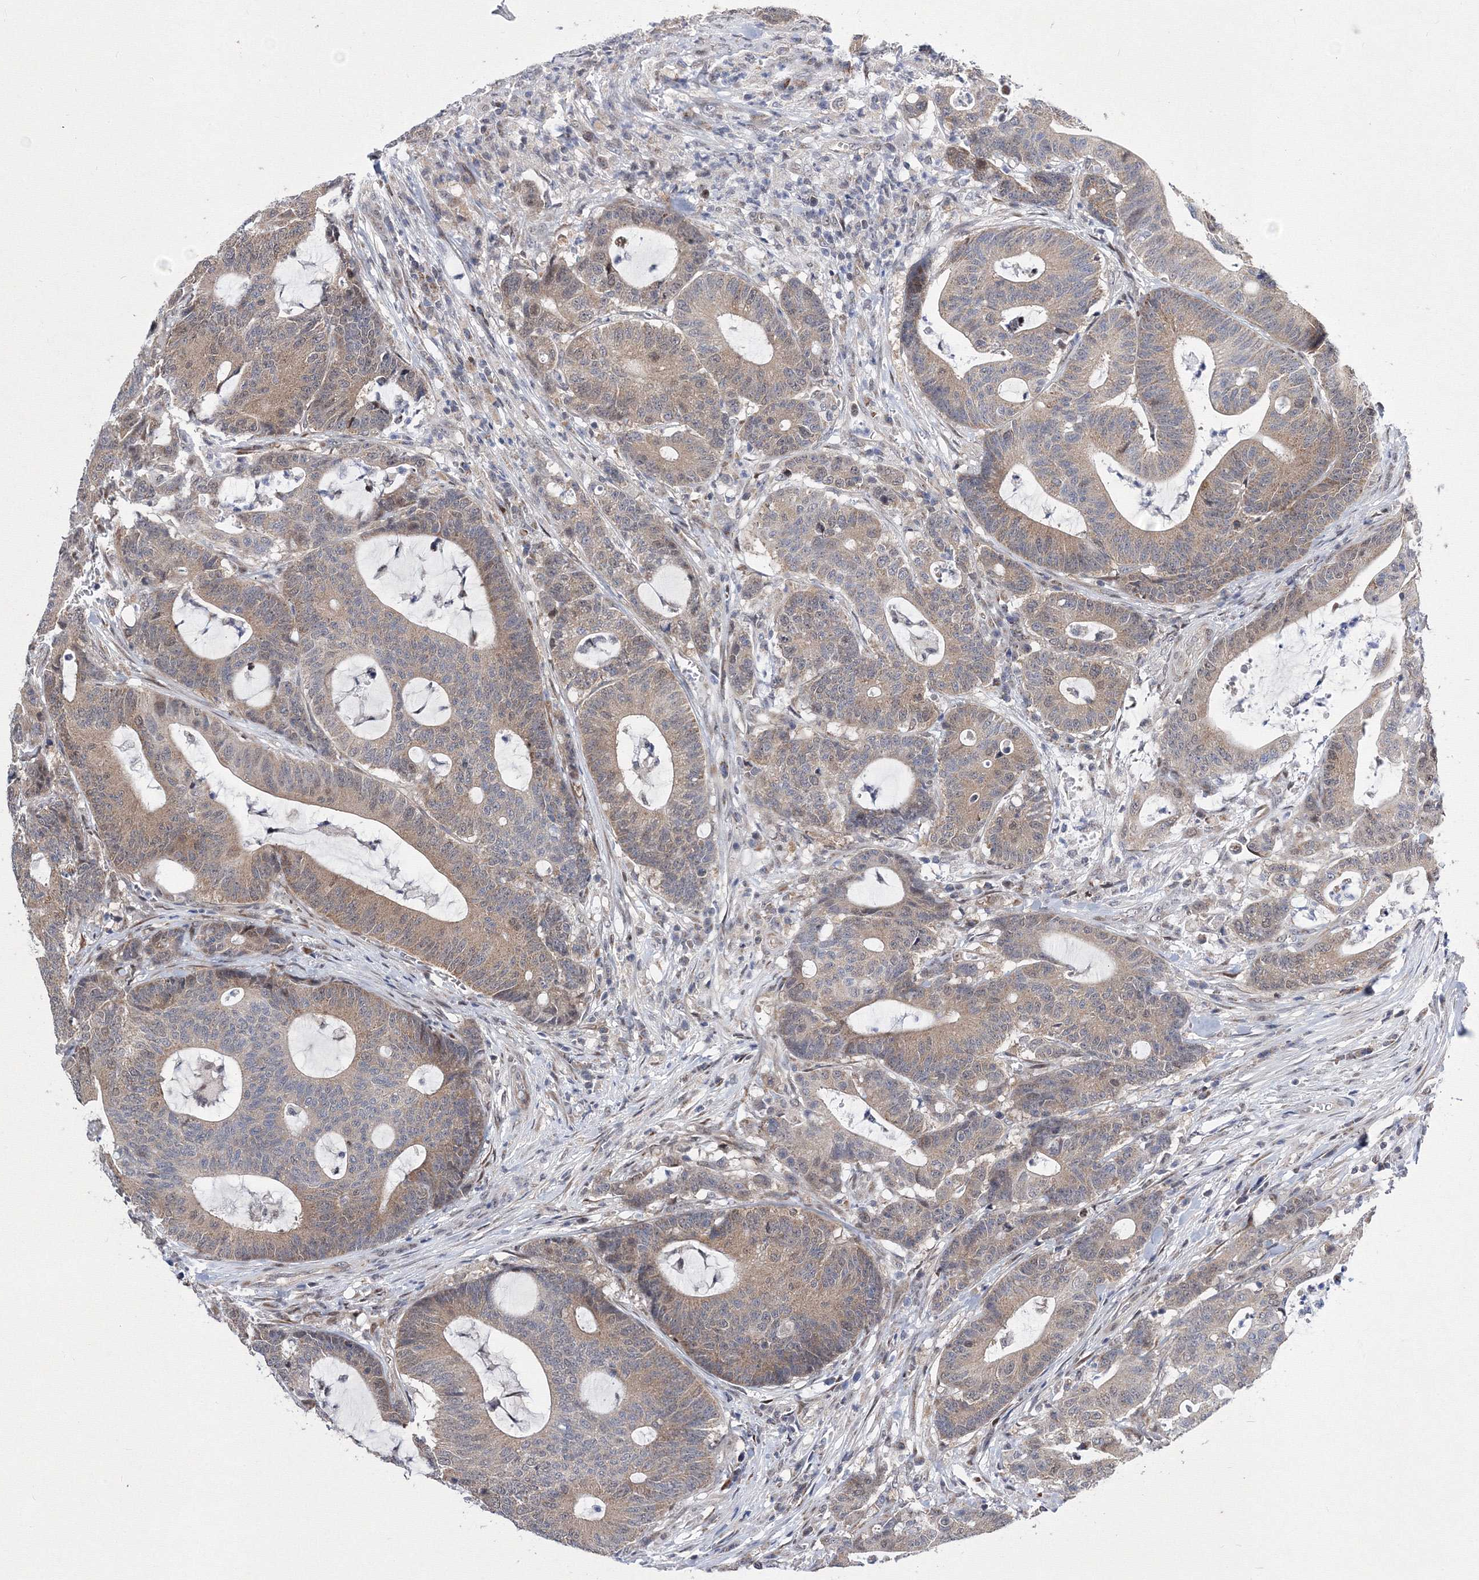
{"staining": {"intensity": "moderate", "quantity": ">75%", "location": "cytoplasmic/membranous,nuclear"}, "tissue": "colorectal cancer", "cell_type": "Tumor cells", "image_type": "cancer", "snomed": [{"axis": "morphology", "description": "Adenocarcinoma, NOS"}, {"axis": "topography", "description": "Colon"}], "caption": "Human colorectal cancer (adenocarcinoma) stained with a protein marker displays moderate staining in tumor cells.", "gene": "GPN1", "patient": {"sex": "female", "age": 84}}